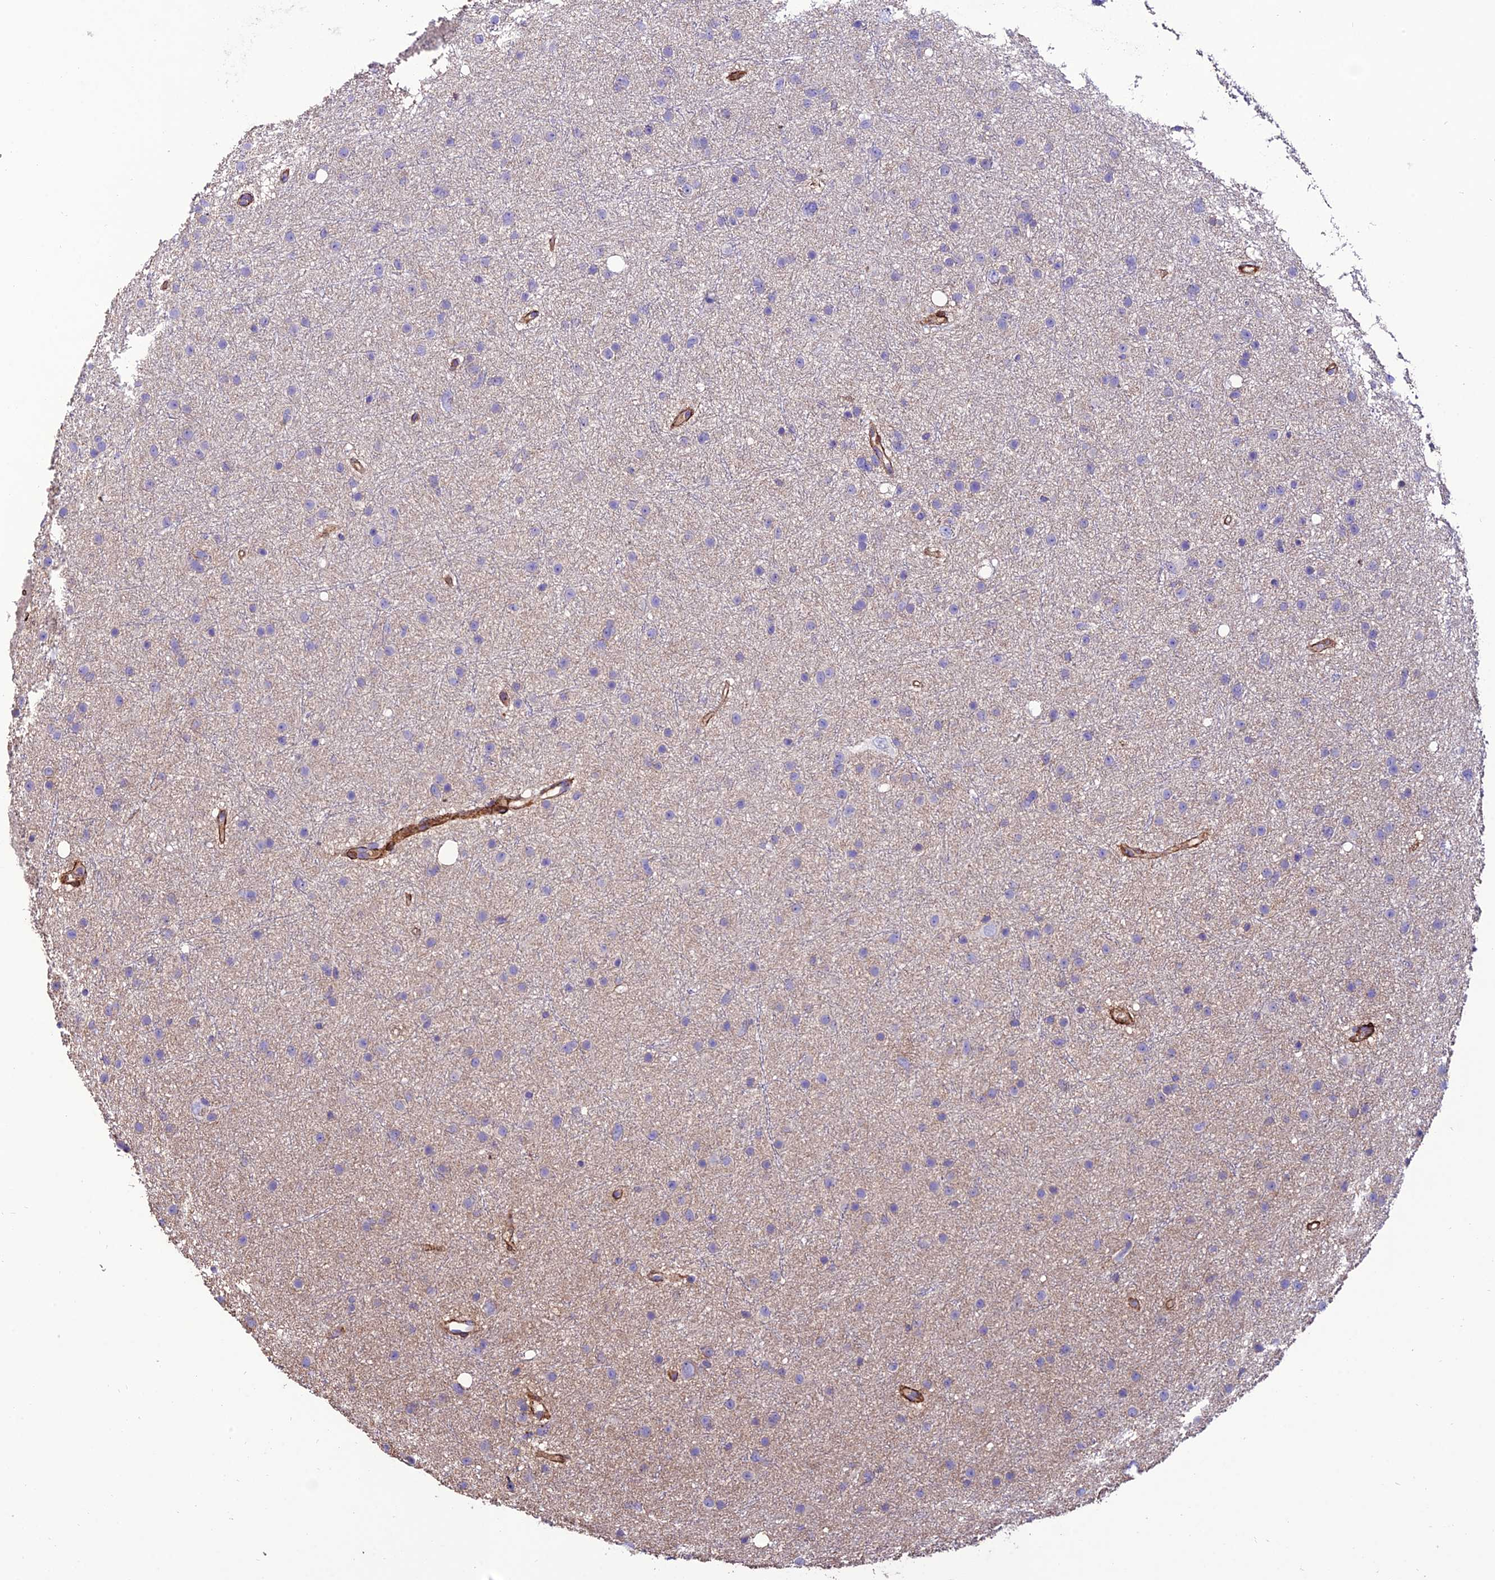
{"staining": {"intensity": "negative", "quantity": "none", "location": "none"}, "tissue": "glioma", "cell_type": "Tumor cells", "image_type": "cancer", "snomed": [{"axis": "morphology", "description": "Glioma, malignant, Low grade"}, {"axis": "topography", "description": "Cerebral cortex"}], "caption": "Immunohistochemistry (IHC) histopathology image of neoplastic tissue: human glioma stained with DAB (3,3'-diaminobenzidine) shows no significant protein positivity in tumor cells.", "gene": "REX1BD", "patient": {"sex": "female", "age": 39}}